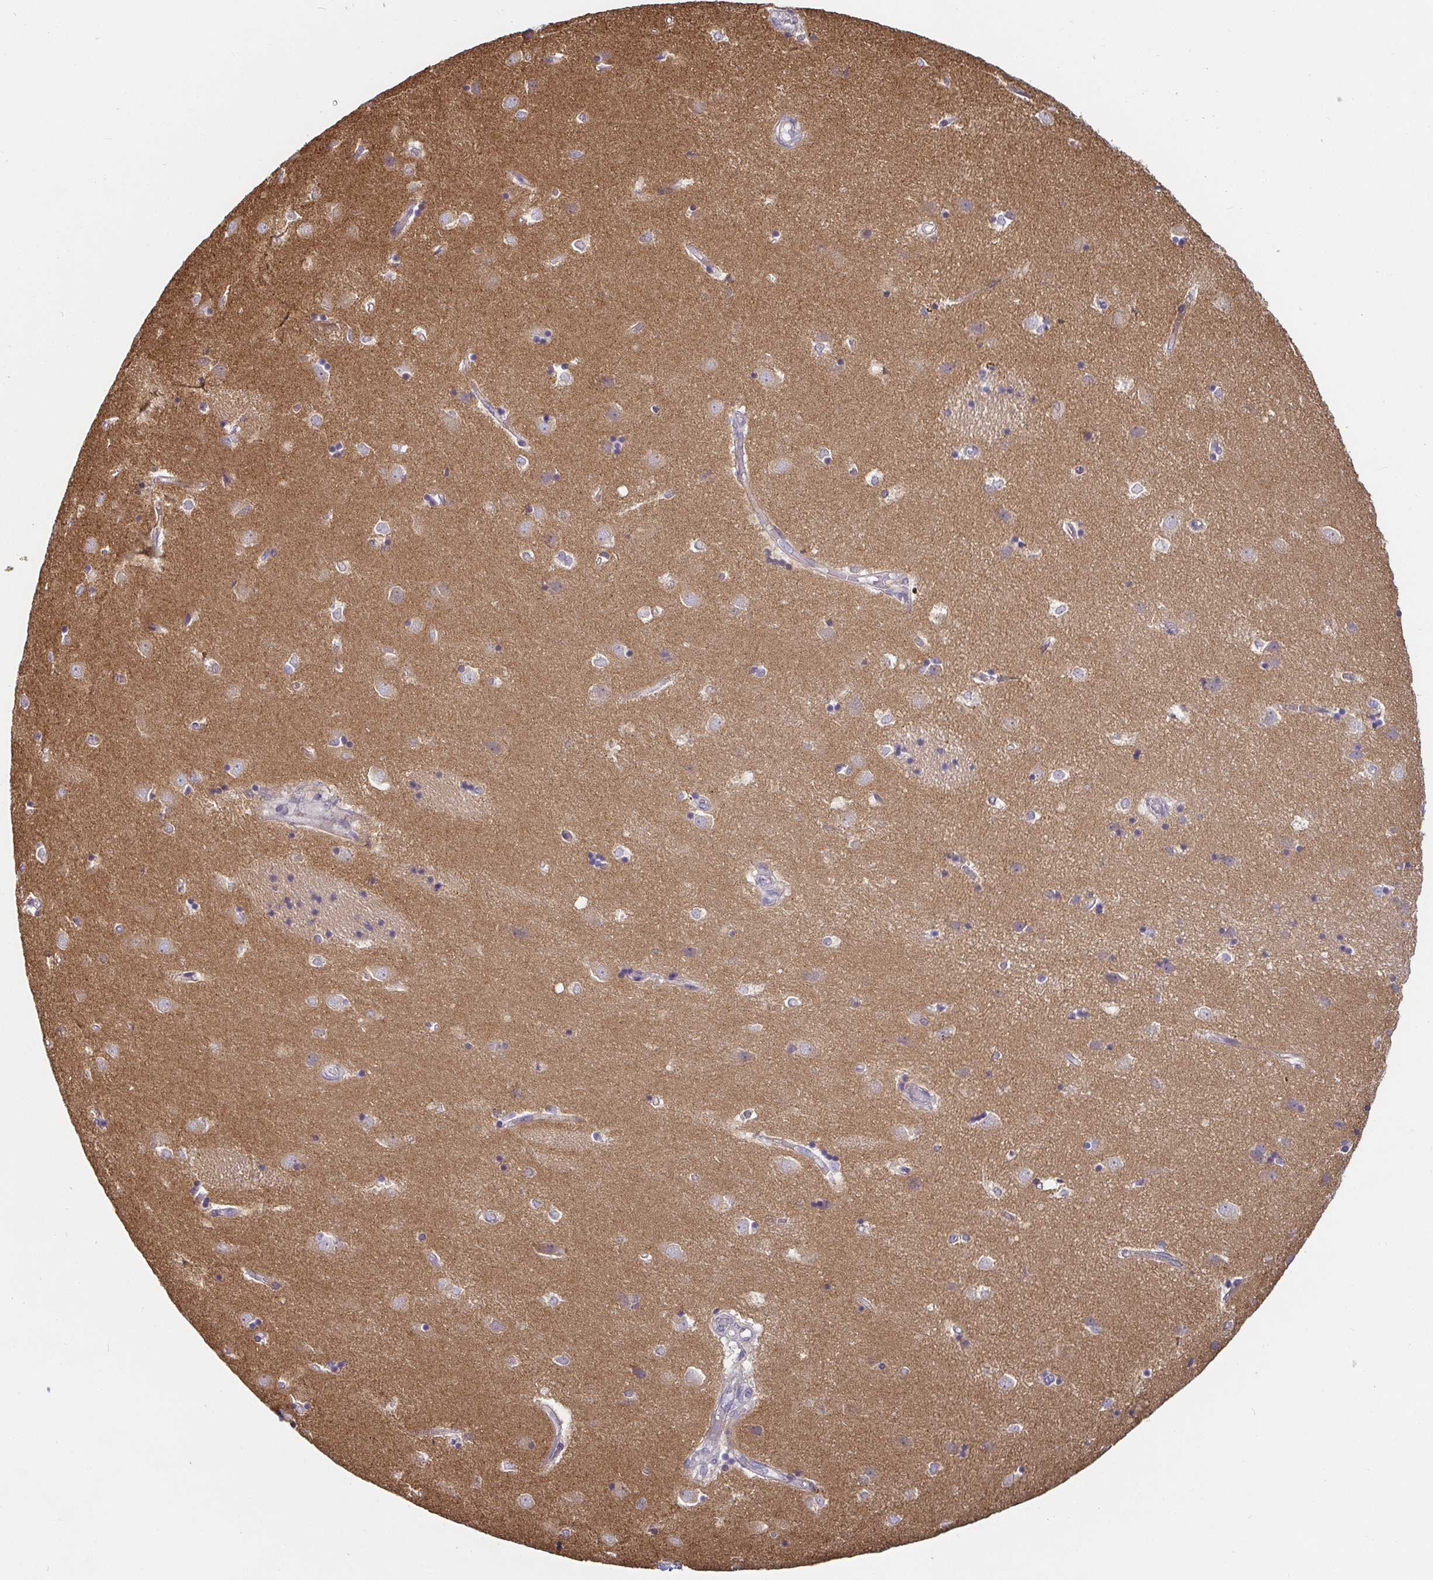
{"staining": {"intensity": "weak", "quantity": "<25%", "location": "cytoplasmic/membranous"}, "tissue": "caudate", "cell_type": "Glial cells", "image_type": "normal", "snomed": [{"axis": "morphology", "description": "Normal tissue, NOS"}, {"axis": "topography", "description": "Lateral ventricle wall"}], "caption": "High power microscopy photomicrograph of an IHC photomicrograph of normal caudate, revealing no significant staining in glial cells. The staining was performed using DAB to visualize the protein expression in brown, while the nuclei were stained in blue with hematoxylin (Magnification: 20x).", "gene": "CDH18", "patient": {"sex": "male", "age": 54}}